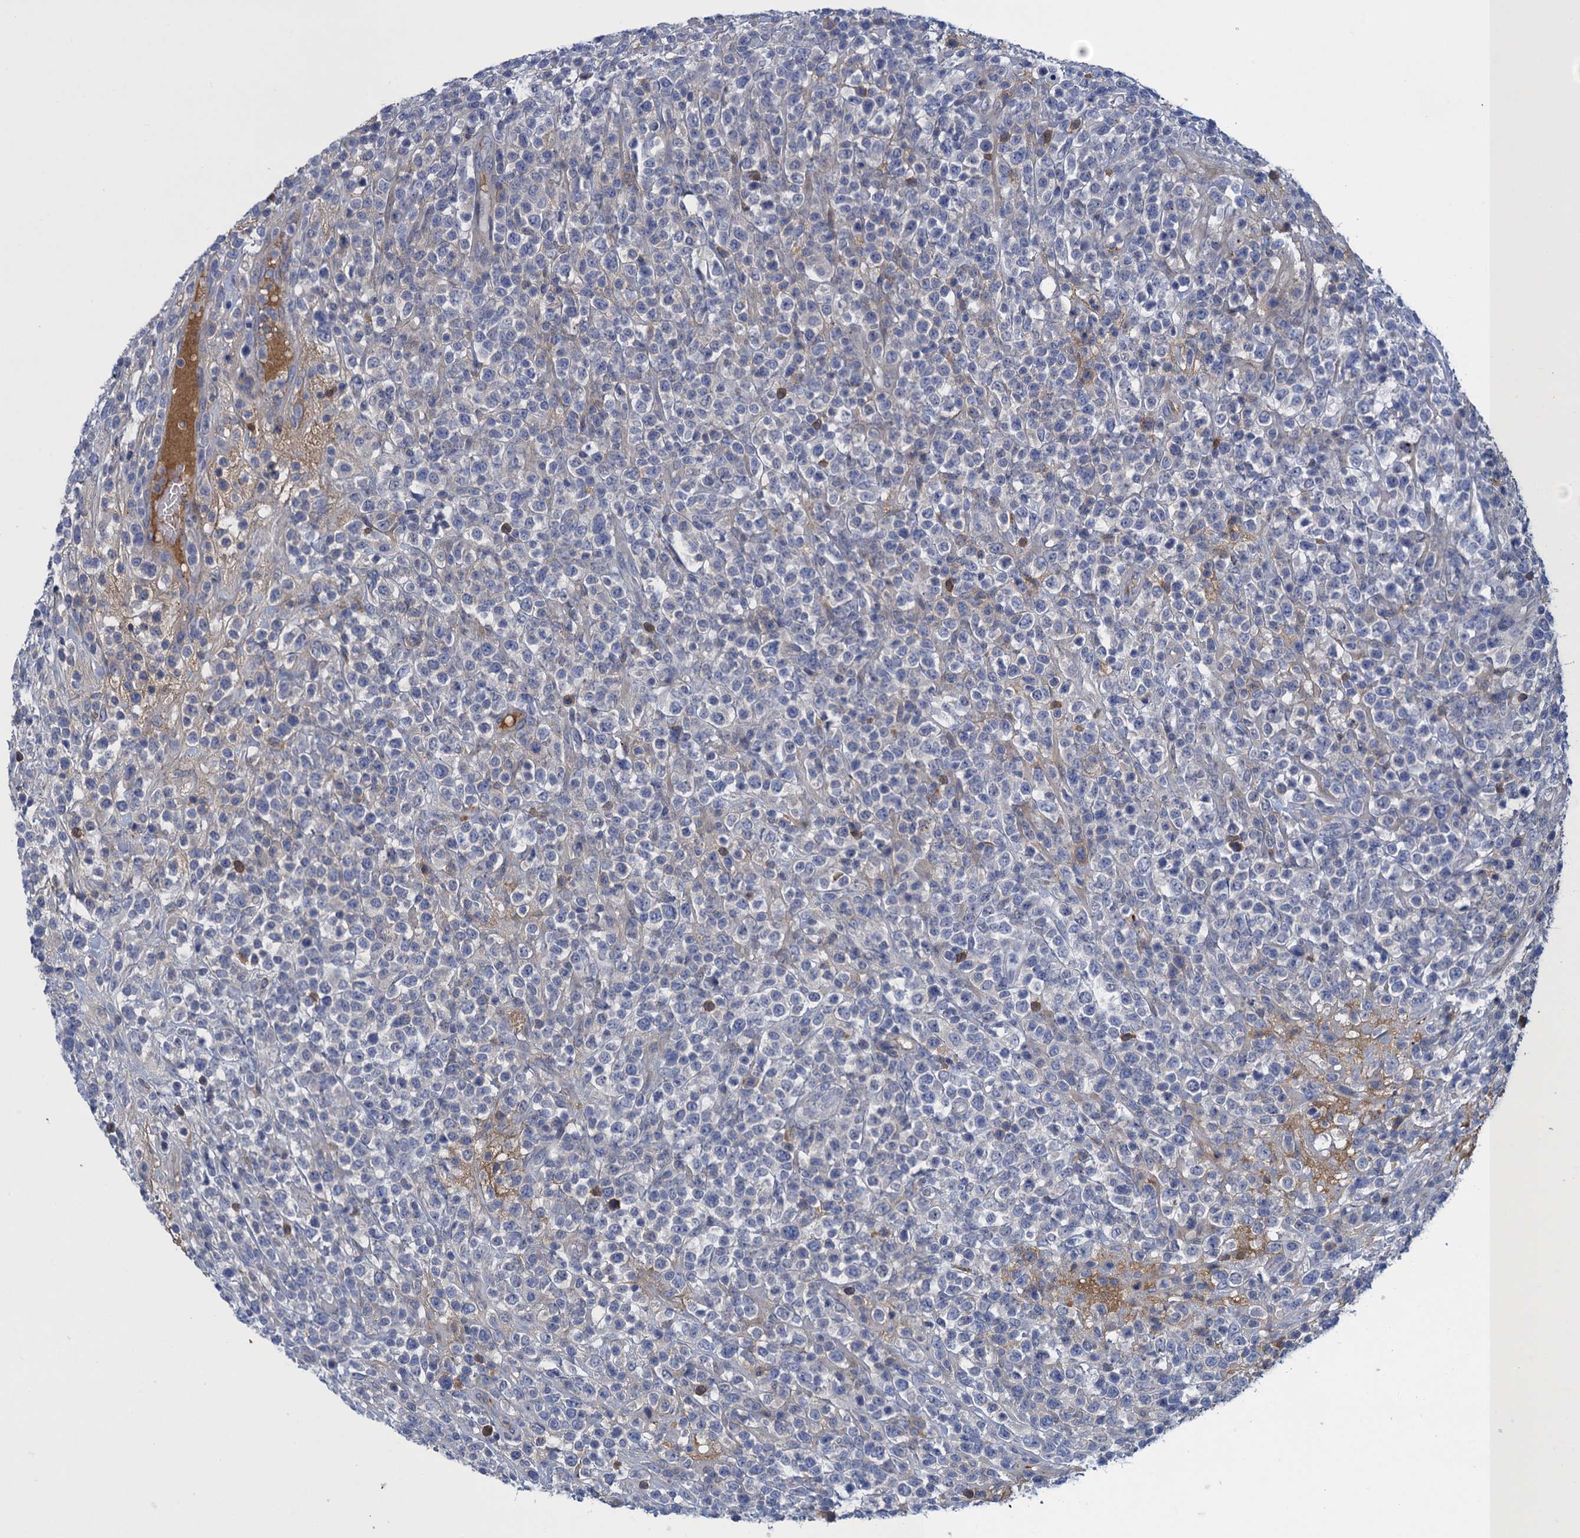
{"staining": {"intensity": "weak", "quantity": "<25%", "location": "cytoplasmic/membranous"}, "tissue": "lymphoma", "cell_type": "Tumor cells", "image_type": "cancer", "snomed": [{"axis": "morphology", "description": "Malignant lymphoma, non-Hodgkin's type, High grade"}, {"axis": "topography", "description": "Colon"}], "caption": "An image of malignant lymphoma, non-Hodgkin's type (high-grade) stained for a protein reveals no brown staining in tumor cells.", "gene": "SCEL", "patient": {"sex": "female", "age": 53}}